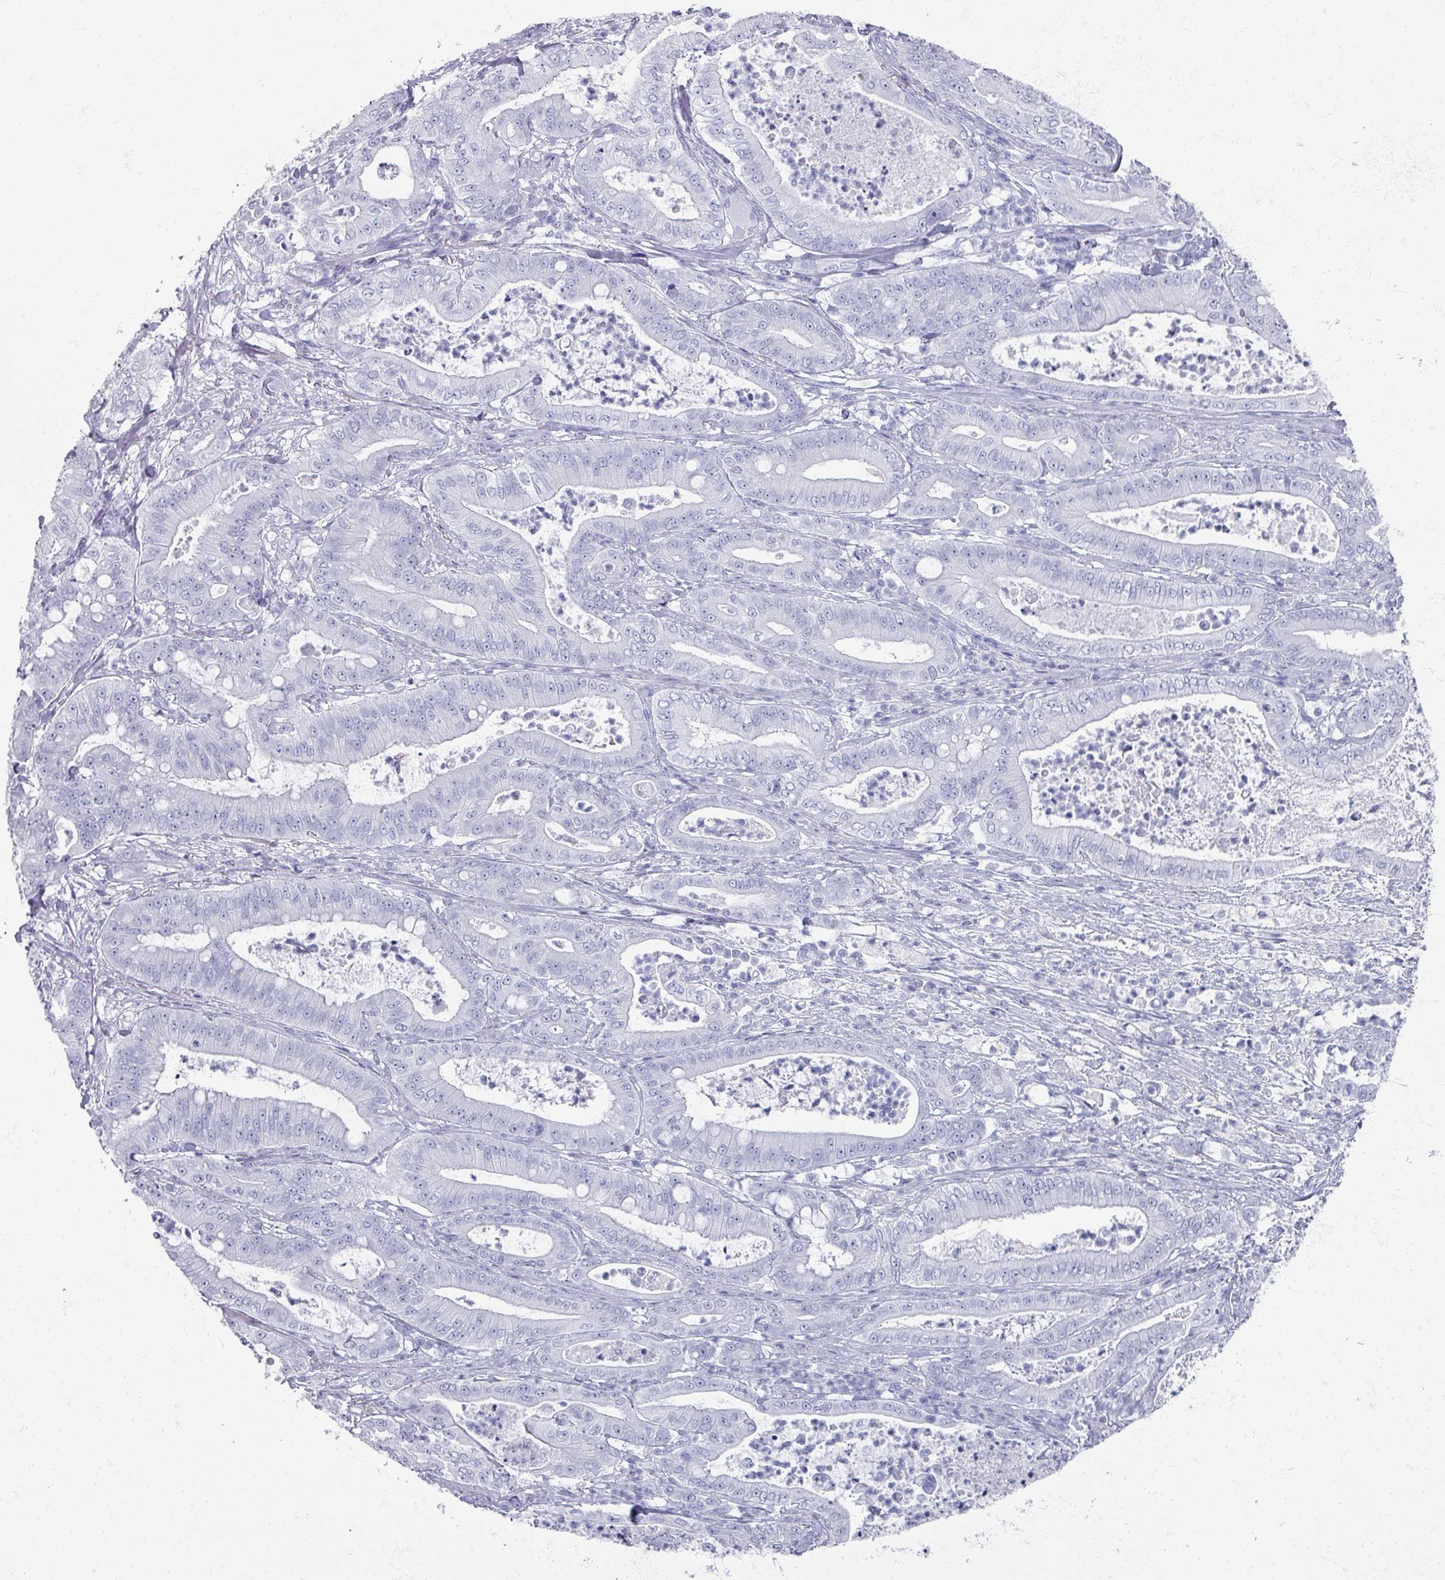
{"staining": {"intensity": "negative", "quantity": "none", "location": "none"}, "tissue": "pancreatic cancer", "cell_type": "Tumor cells", "image_type": "cancer", "snomed": [{"axis": "morphology", "description": "Adenocarcinoma, NOS"}, {"axis": "topography", "description": "Pancreas"}], "caption": "High magnification brightfield microscopy of pancreatic cancer (adenocarcinoma) stained with DAB (brown) and counterstained with hematoxylin (blue): tumor cells show no significant positivity.", "gene": "OMG", "patient": {"sex": "male", "age": 71}}